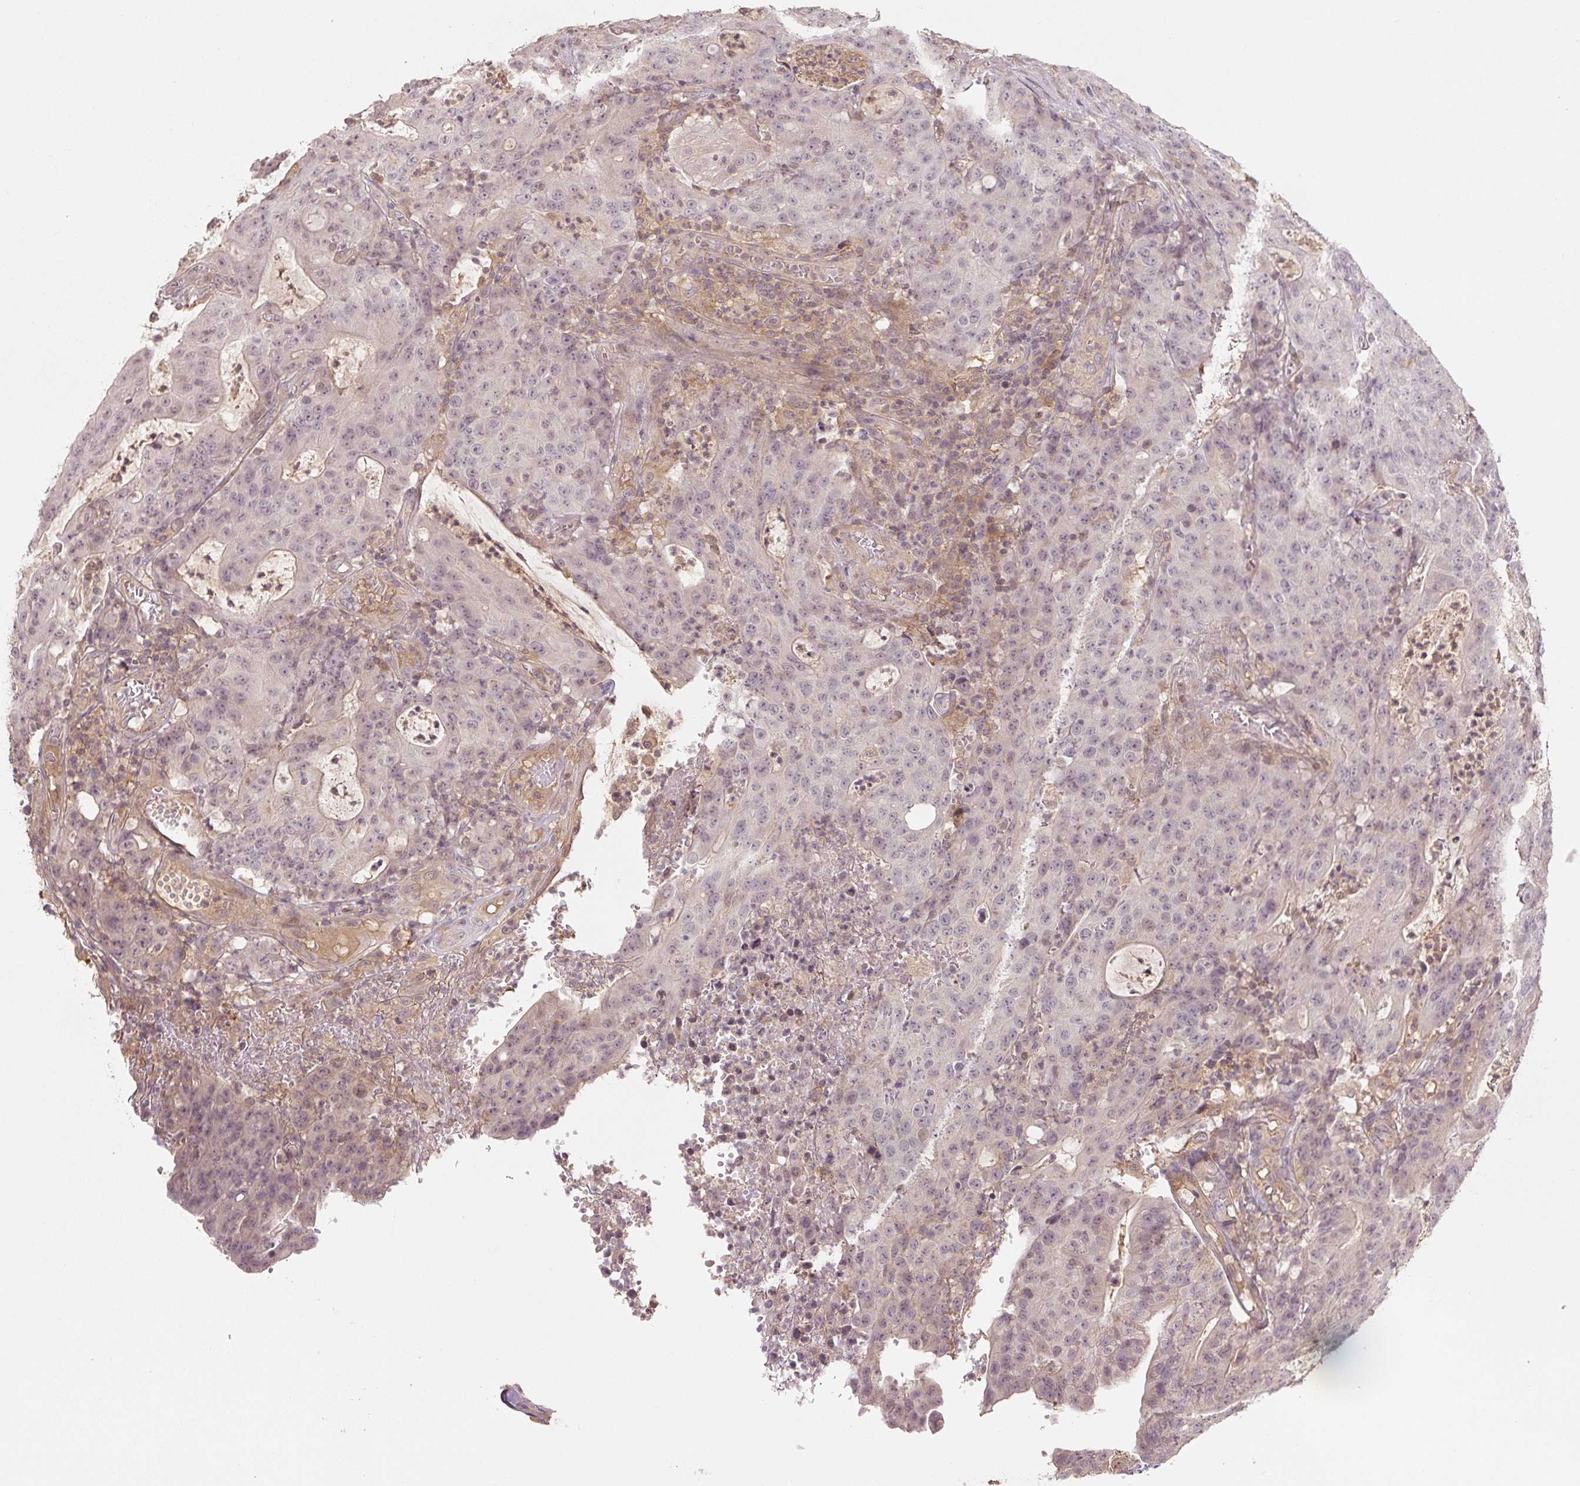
{"staining": {"intensity": "negative", "quantity": "none", "location": "none"}, "tissue": "colorectal cancer", "cell_type": "Tumor cells", "image_type": "cancer", "snomed": [{"axis": "morphology", "description": "Adenocarcinoma, NOS"}, {"axis": "topography", "description": "Colon"}], "caption": "Human colorectal adenocarcinoma stained for a protein using immunohistochemistry reveals no expression in tumor cells.", "gene": "C2orf73", "patient": {"sex": "male", "age": 83}}